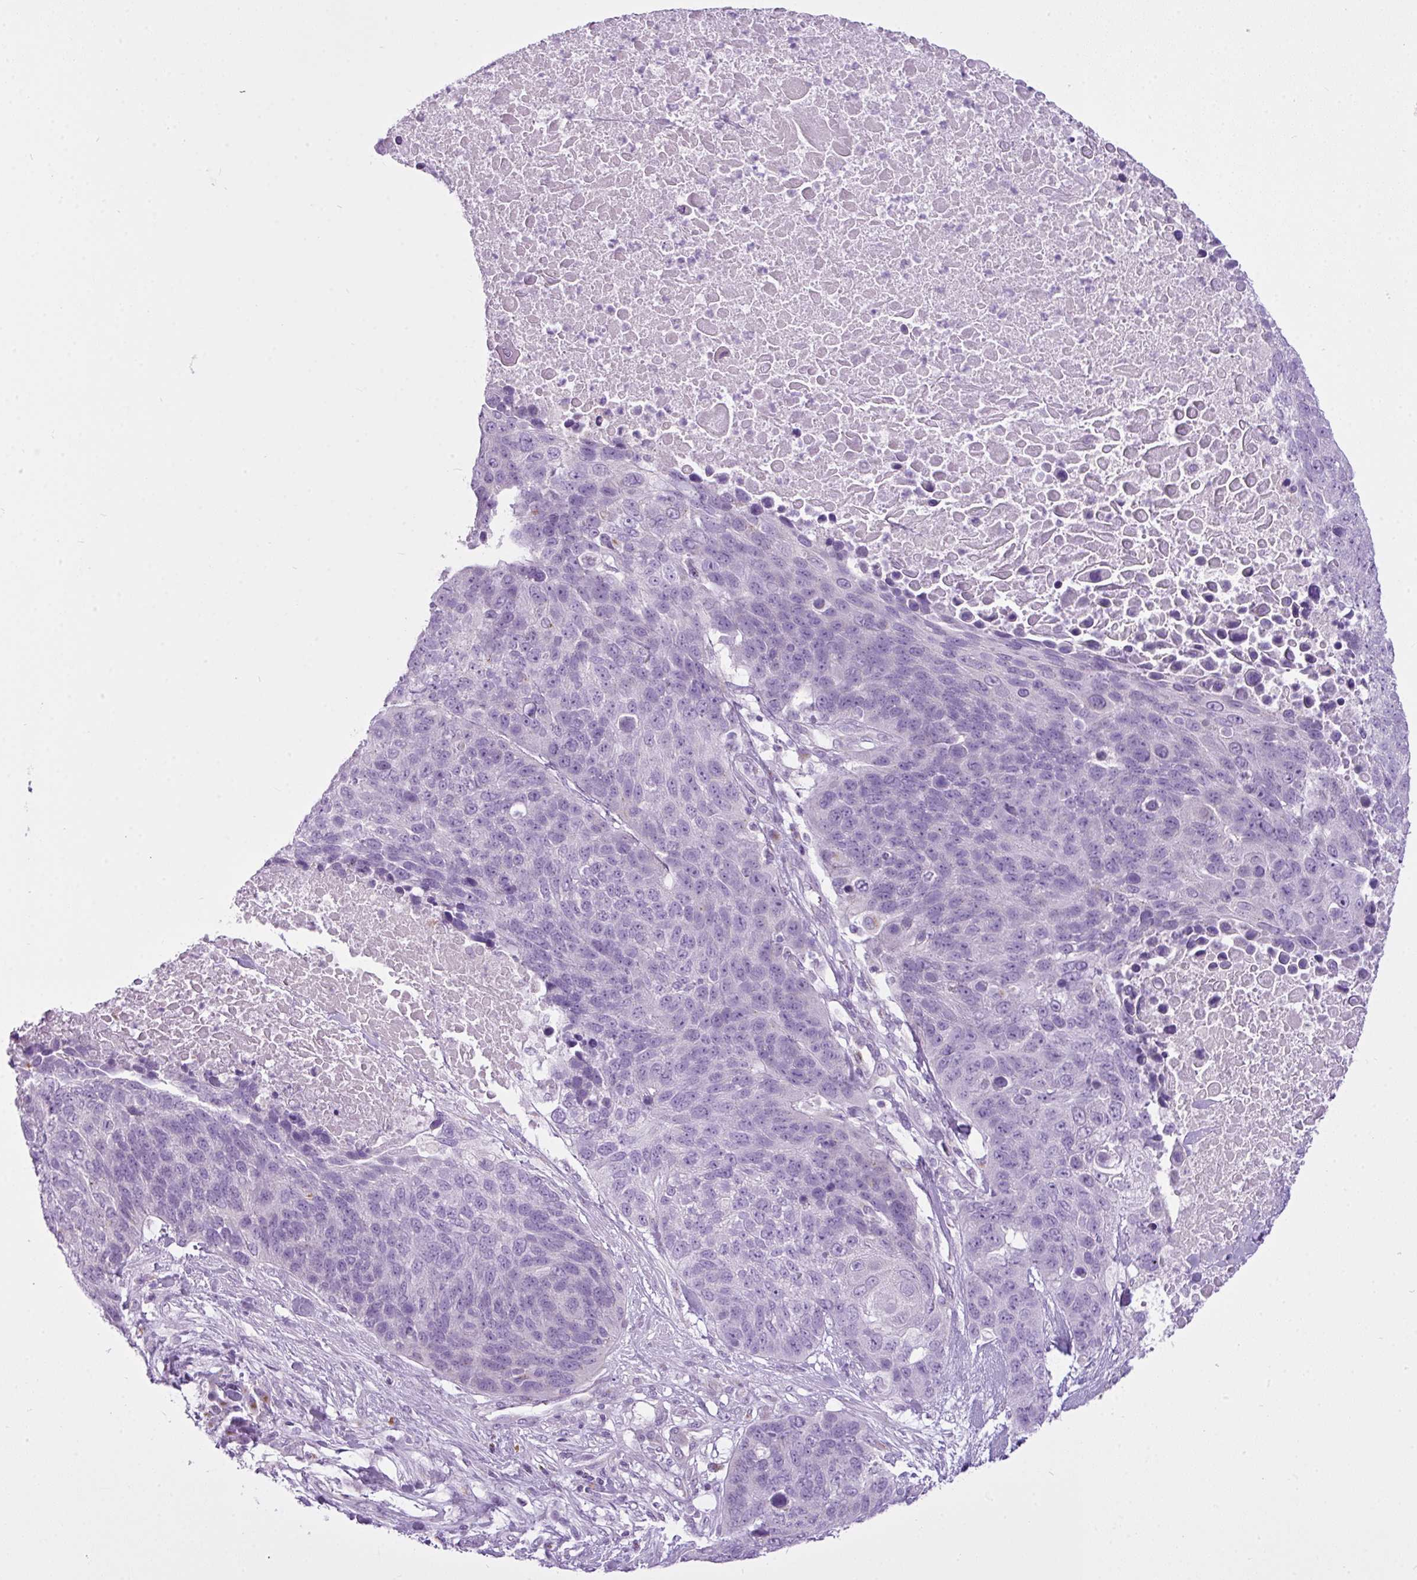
{"staining": {"intensity": "negative", "quantity": "none", "location": "none"}, "tissue": "lung cancer", "cell_type": "Tumor cells", "image_type": "cancer", "snomed": [{"axis": "morphology", "description": "Normal tissue, NOS"}, {"axis": "morphology", "description": "Squamous cell carcinoma, NOS"}, {"axis": "topography", "description": "Lymph node"}, {"axis": "topography", "description": "Lung"}], "caption": "High magnification brightfield microscopy of lung cancer stained with DAB (brown) and counterstained with hematoxylin (blue): tumor cells show no significant staining.", "gene": "FAM43A", "patient": {"sex": "male", "age": 66}}